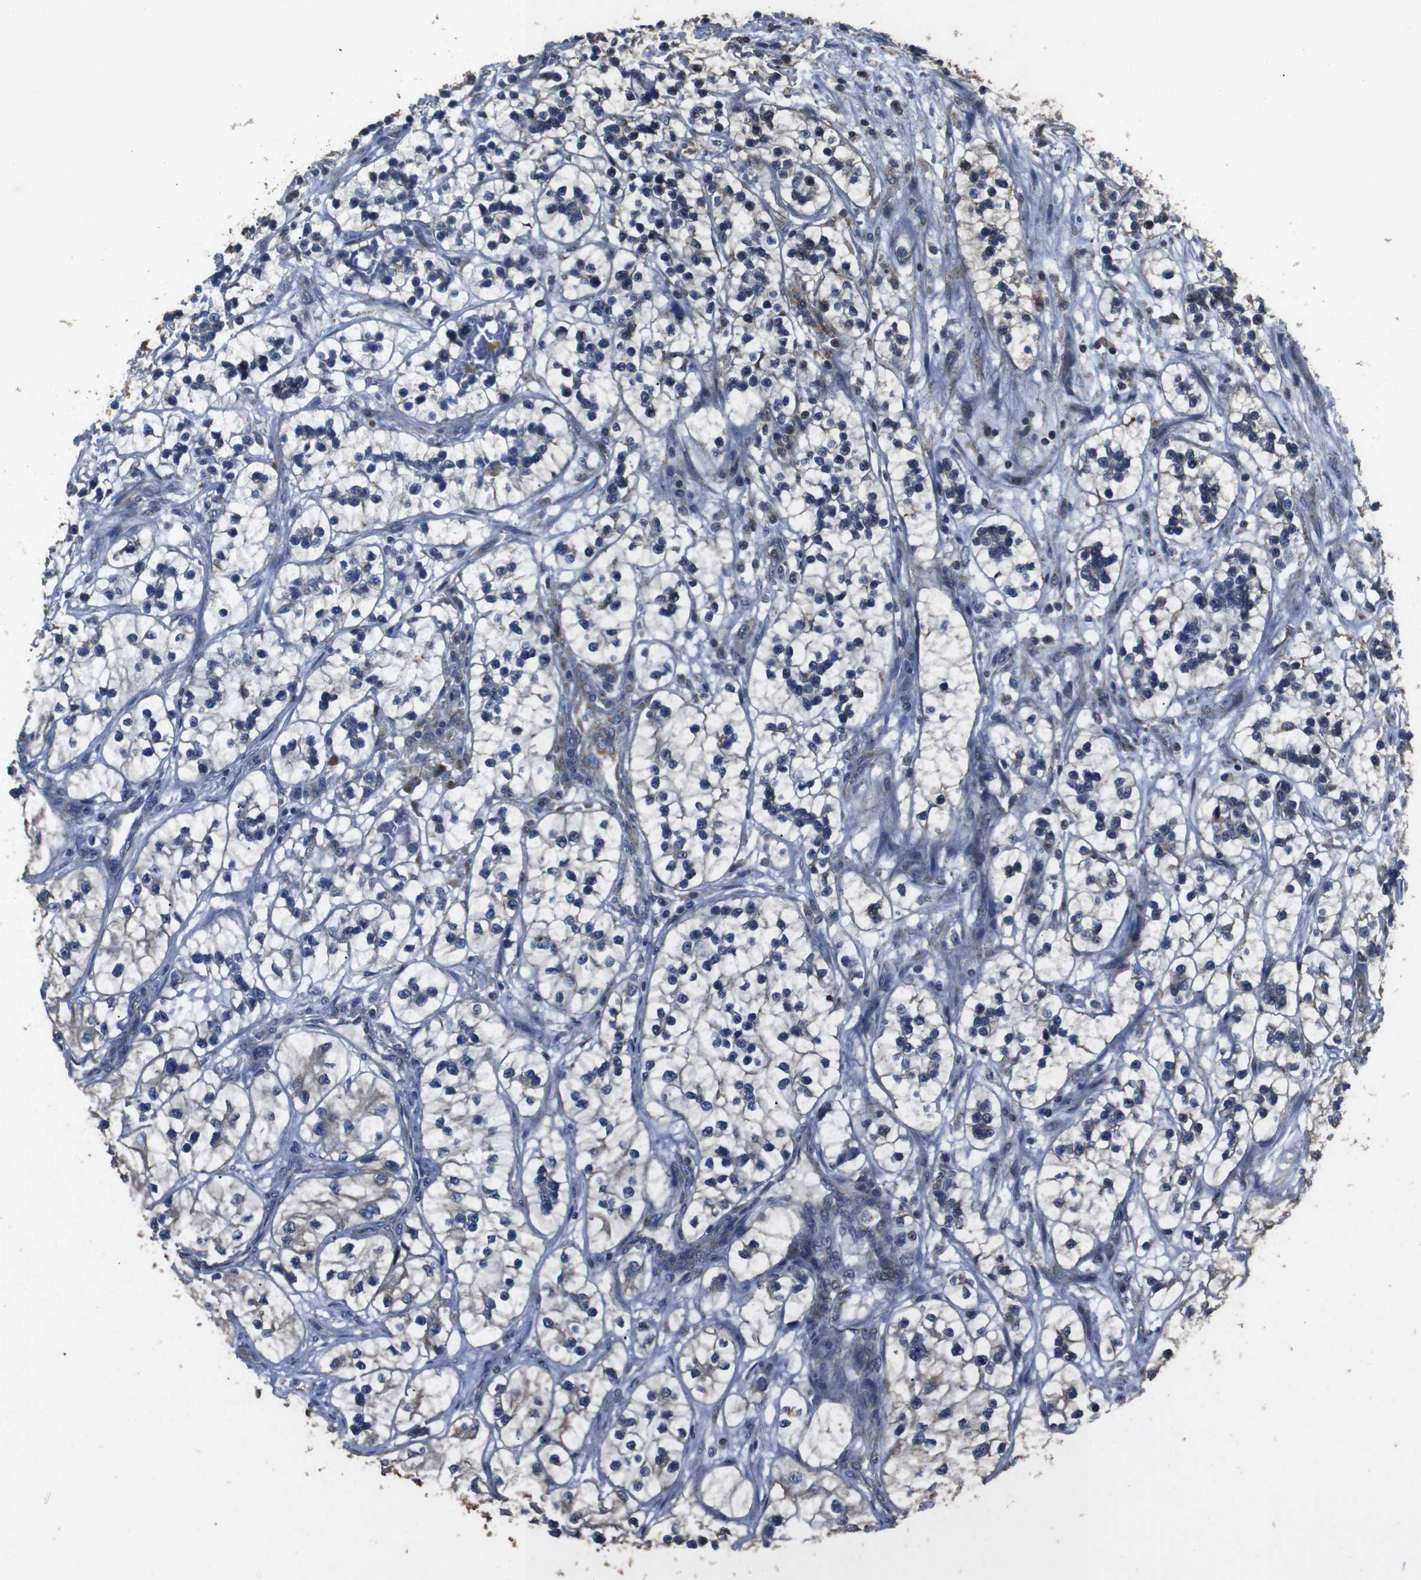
{"staining": {"intensity": "weak", "quantity": "<25%", "location": "cytoplasmic/membranous"}, "tissue": "renal cancer", "cell_type": "Tumor cells", "image_type": "cancer", "snomed": [{"axis": "morphology", "description": "Adenocarcinoma, NOS"}, {"axis": "topography", "description": "Kidney"}], "caption": "High magnification brightfield microscopy of renal adenocarcinoma stained with DAB (3,3'-diaminobenzidine) (brown) and counterstained with hematoxylin (blue): tumor cells show no significant expression.", "gene": "SNN", "patient": {"sex": "female", "age": 57}}